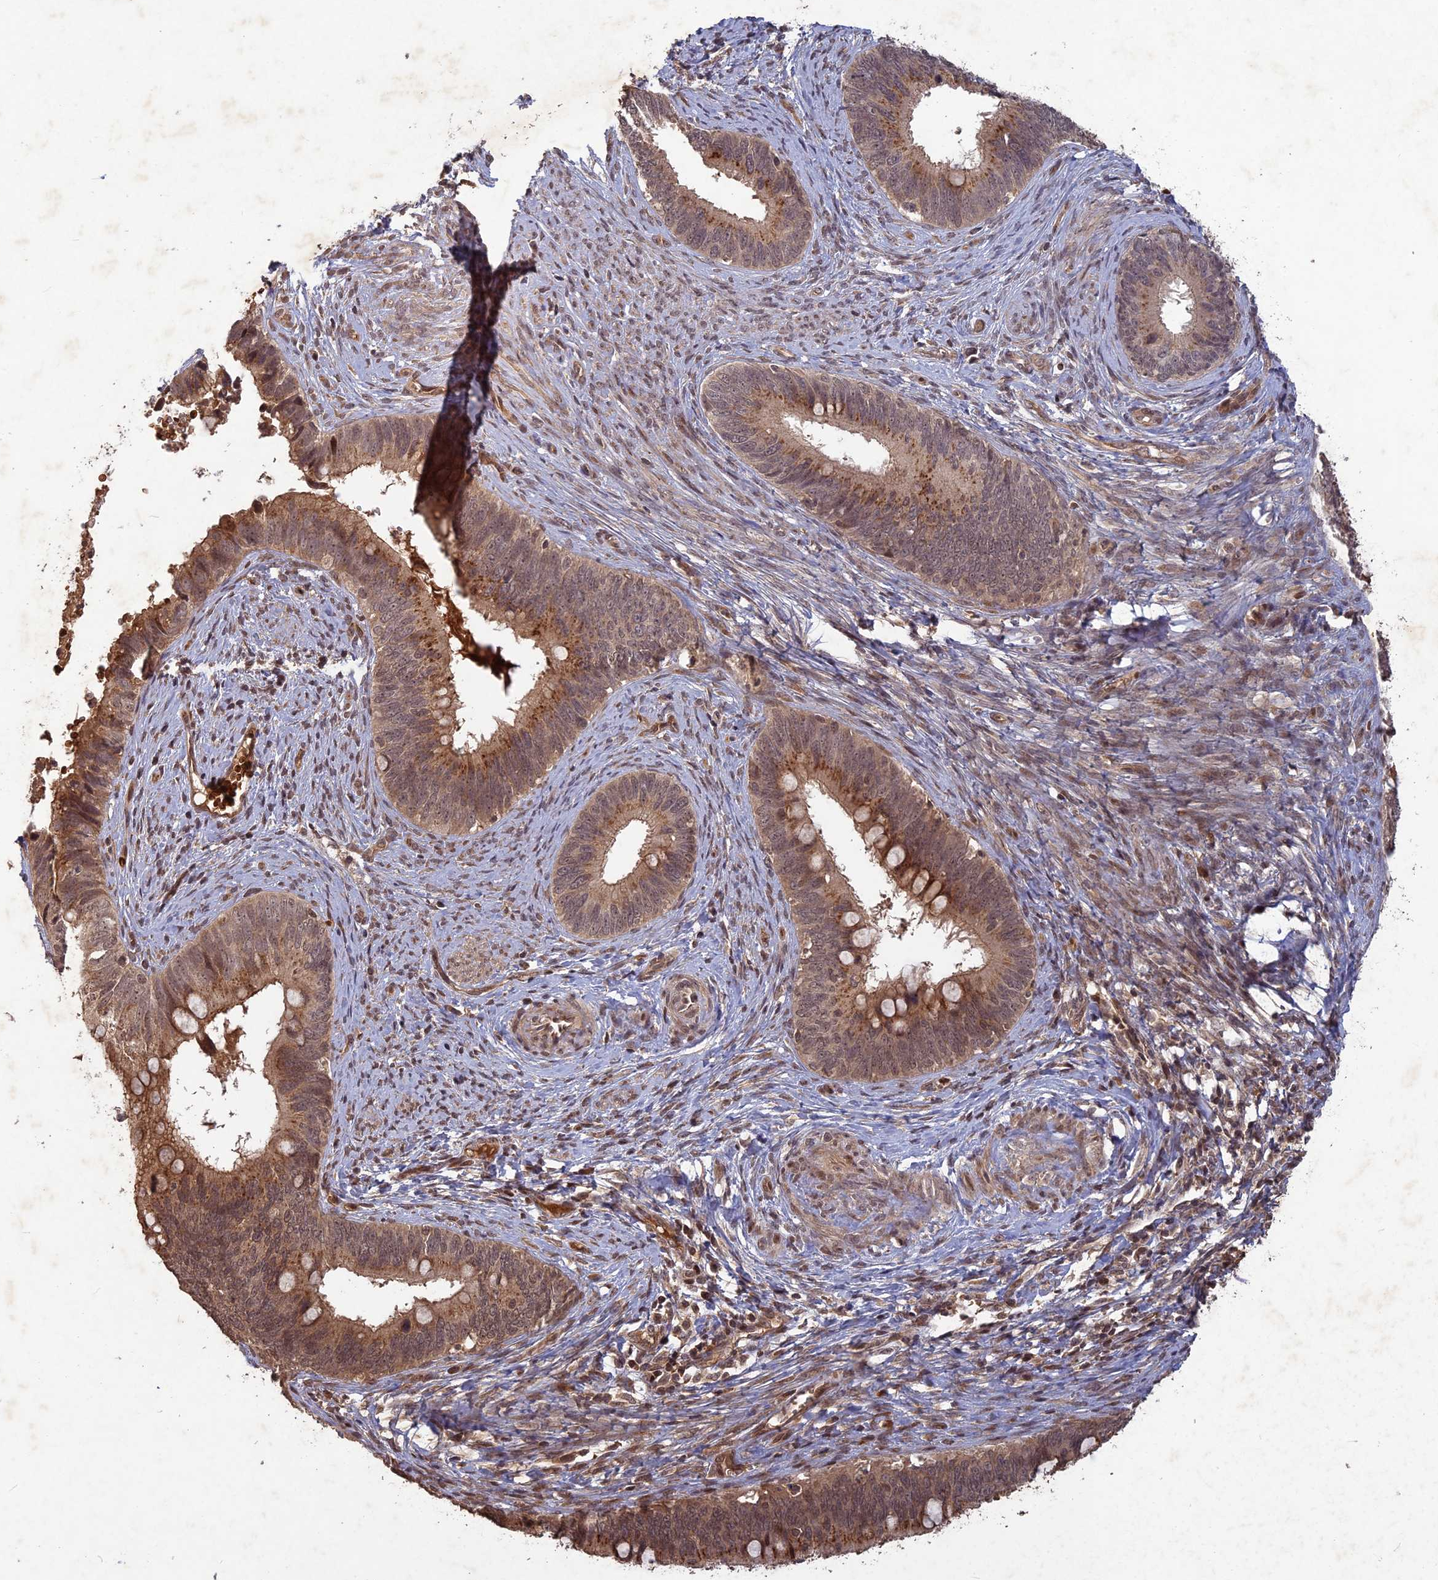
{"staining": {"intensity": "strong", "quantity": ">75%", "location": "cytoplasmic/membranous"}, "tissue": "cervical cancer", "cell_type": "Tumor cells", "image_type": "cancer", "snomed": [{"axis": "morphology", "description": "Adenocarcinoma, NOS"}, {"axis": "topography", "description": "Cervix"}], "caption": "The histopathology image displays a brown stain indicating the presence of a protein in the cytoplasmic/membranous of tumor cells in cervical cancer (adenocarcinoma).", "gene": "SRMS", "patient": {"sex": "female", "age": 42}}